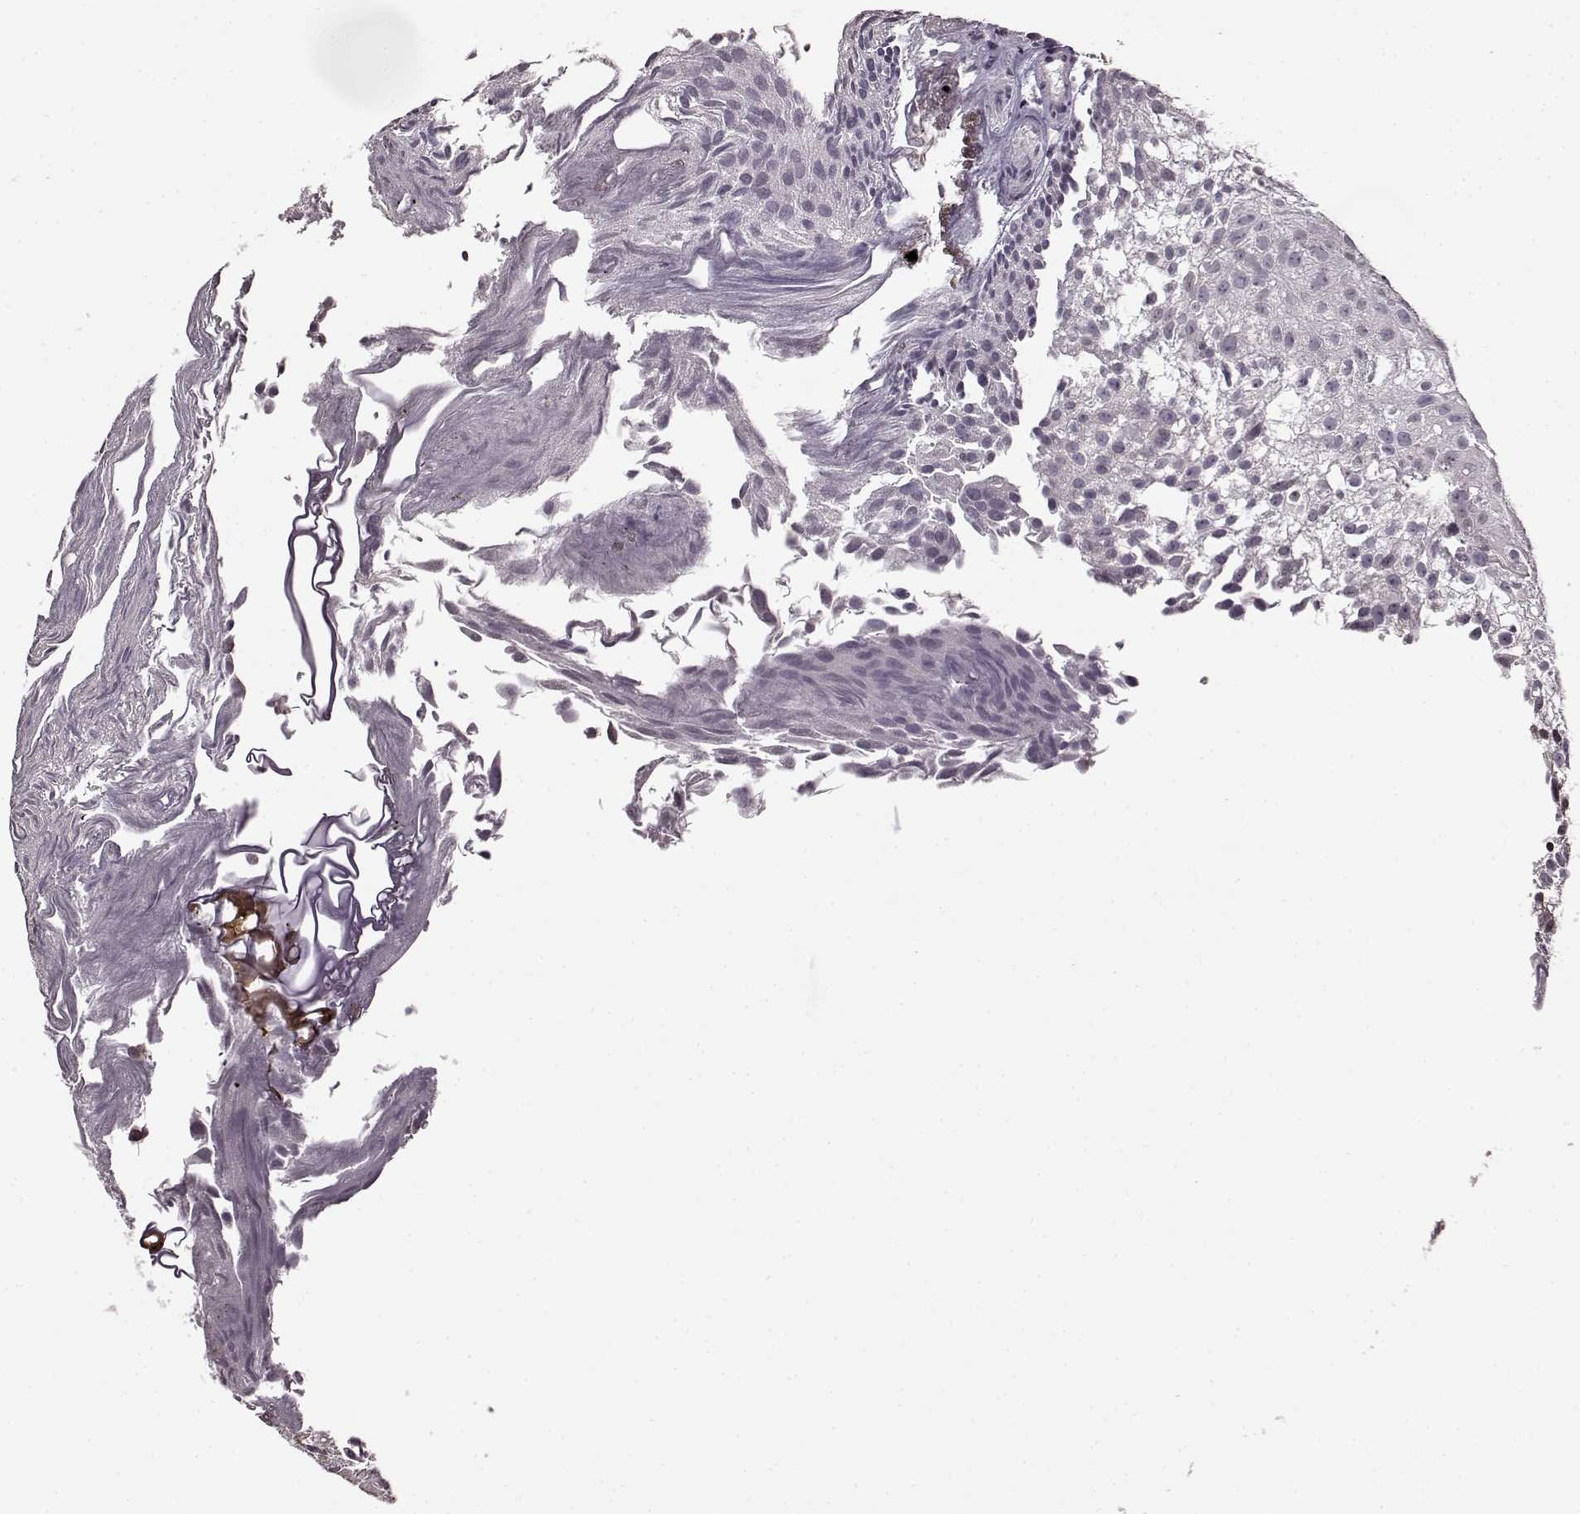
{"staining": {"intensity": "negative", "quantity": "none", "location": "none"}, "tissue": "urothelial cancer", "cell_type": "Tumor cells", "image_type": "cancer", "snomed": [{"axis": "morphology", "description": "Urothelial carcinoma, Low grade"}, {"axis": "topography", "description": "Urinary bladder"}], "caption": "A high-resolution micrograph shows immunohistochemistry (IHC) staining of urothelial cancer, which exhibits no significant positivity in tumor cells.", "gene": "FSHB", "patient": {"sex": "male", "age": 70}}